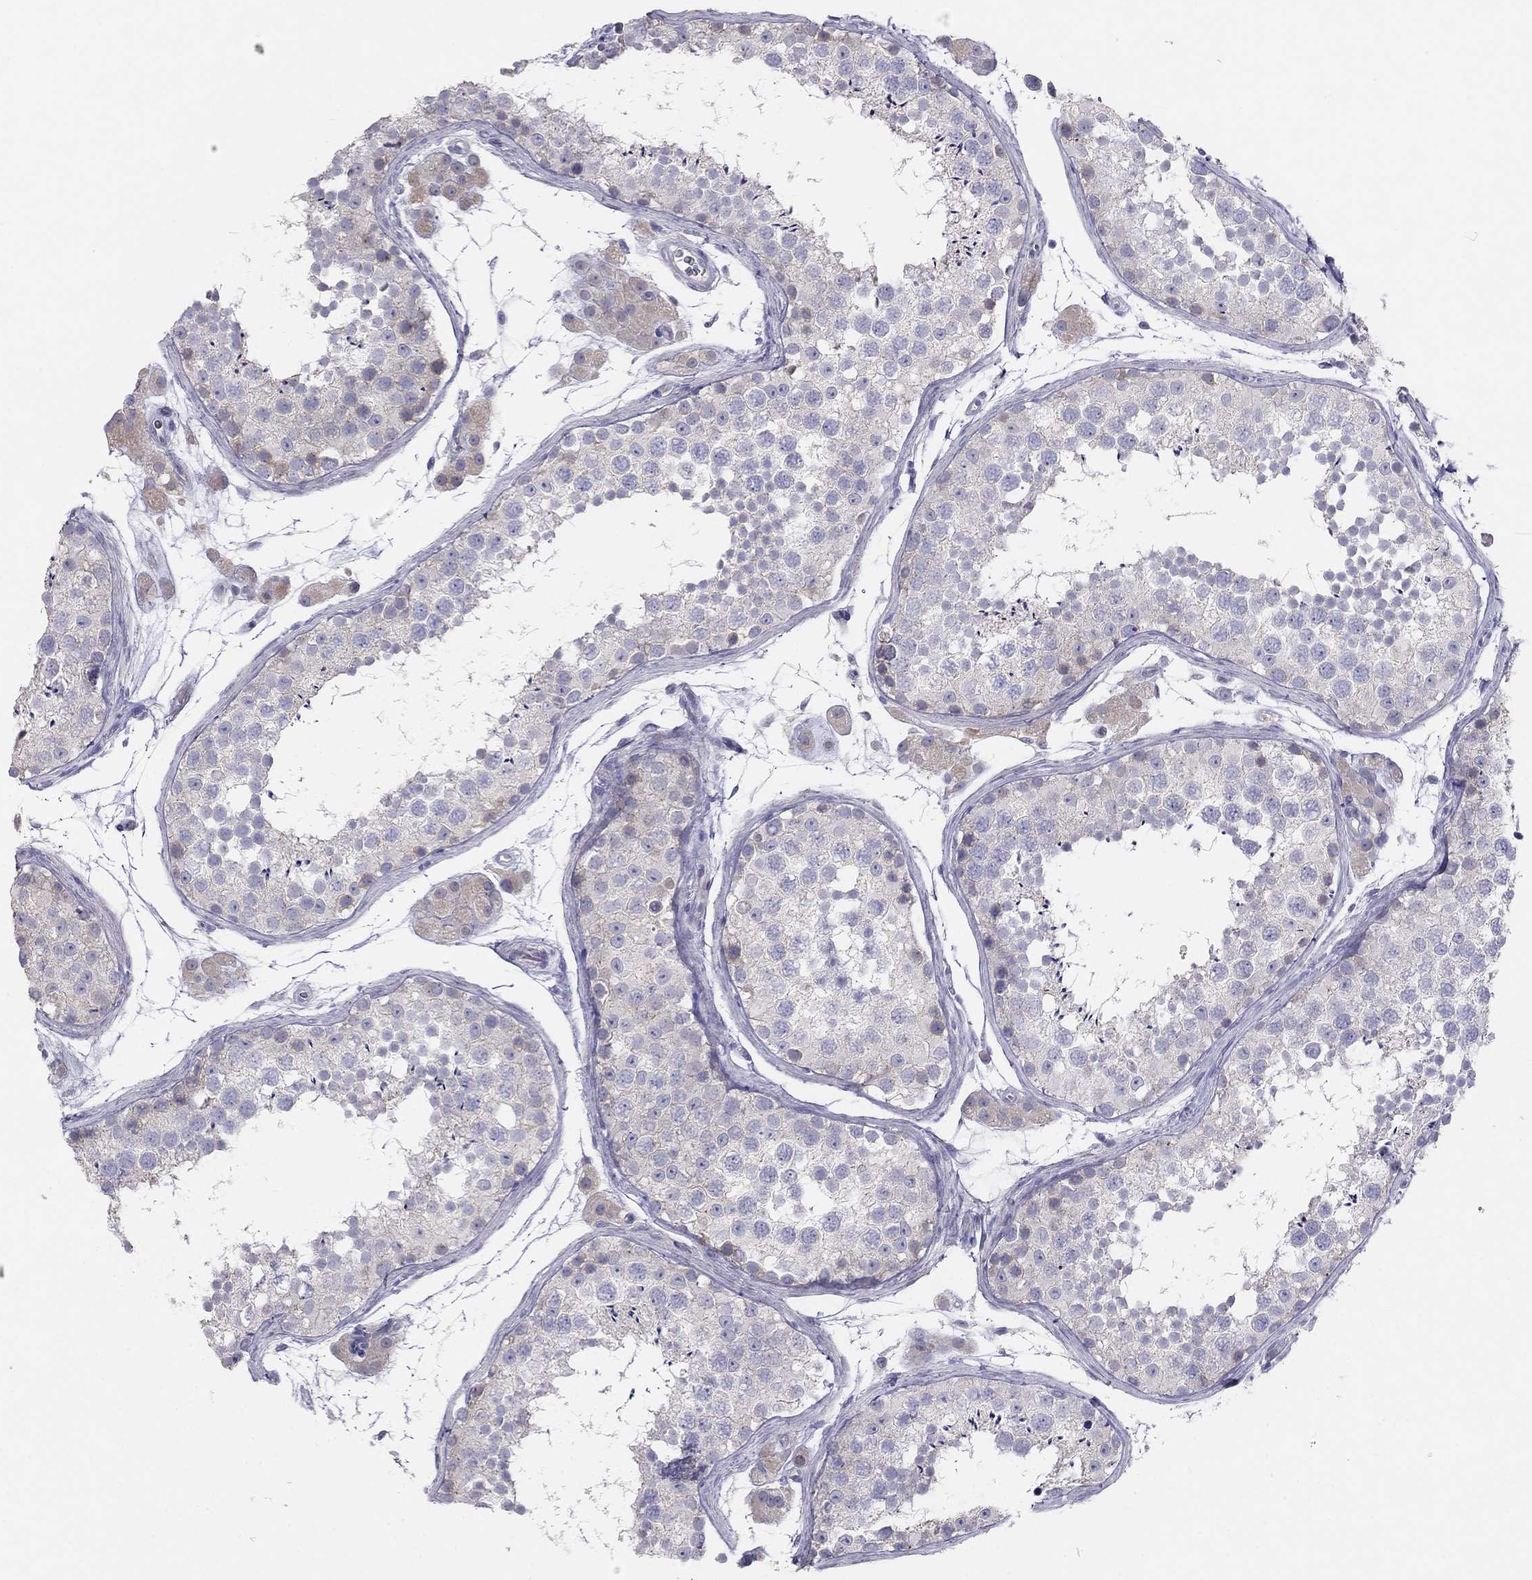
{"staining": {"intensity": "negative", "quantity": "none", "location": "none"}, "tissue": "testis", "cell_type": "Cells in seminiferous ducts", "image_type": "normal", "snomed": [{"axis": "morphology", "description": "Normal tissue, NOS"}, {"axis": "topography", "description": "Testis"}], "caption": "This photomicrograph is of benign testis stained with immunohistochemistry (IHC) to label a protein in brown with the nuclei are counter-stained blue. There is no positivity in cells in seminiferous ducts. (Brightfield microscopy of DAB IHC at high magnification).", "gene": "MGAT4C", "patient": {"sex": "male", "age": 41}}